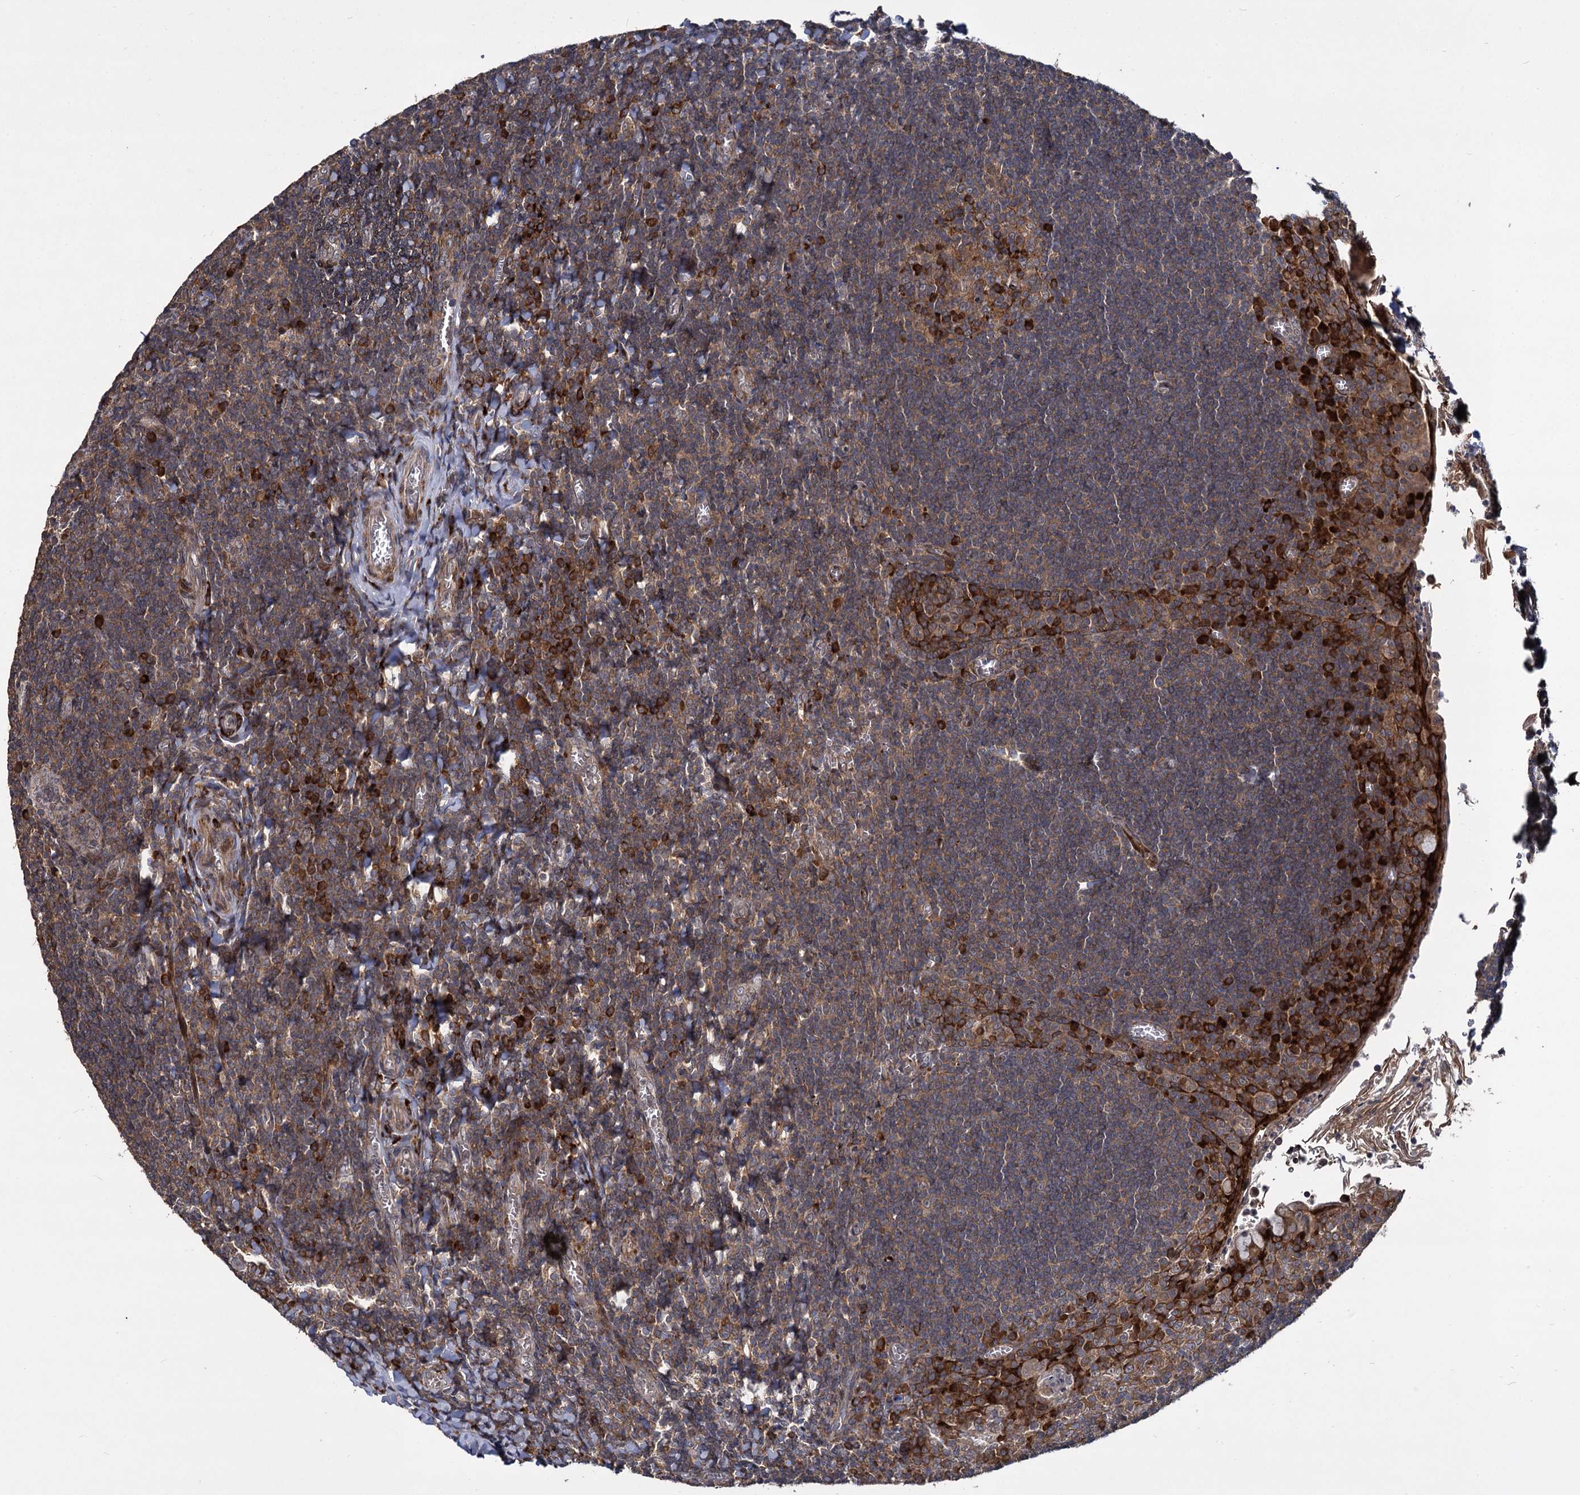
{"staining": {"intensity": "strong", "quantity": "<25%", "location": "cytoplasmic/membranous"}, "tissue": "tonsil", "cell_type": "Germinal center cells", "image_type": "normal", "snomed": [{"axis": "morphology", "description": "Normal tissue, NOS"}, {"axis": "topography", "description": "Tonsil"}], "caption": "Germinal center cells display strong cytoplasmic/membranous positivity in about <25% of cells in unremarkable tonsil. Using DAB (3,3'-diaminobenzidine) (brown) and hematoxylin (blue) stains, captured at high magnification using brightfield microscopy.", "gene": "INPPL1", "patient": {"sex": "male", "age": 27}}